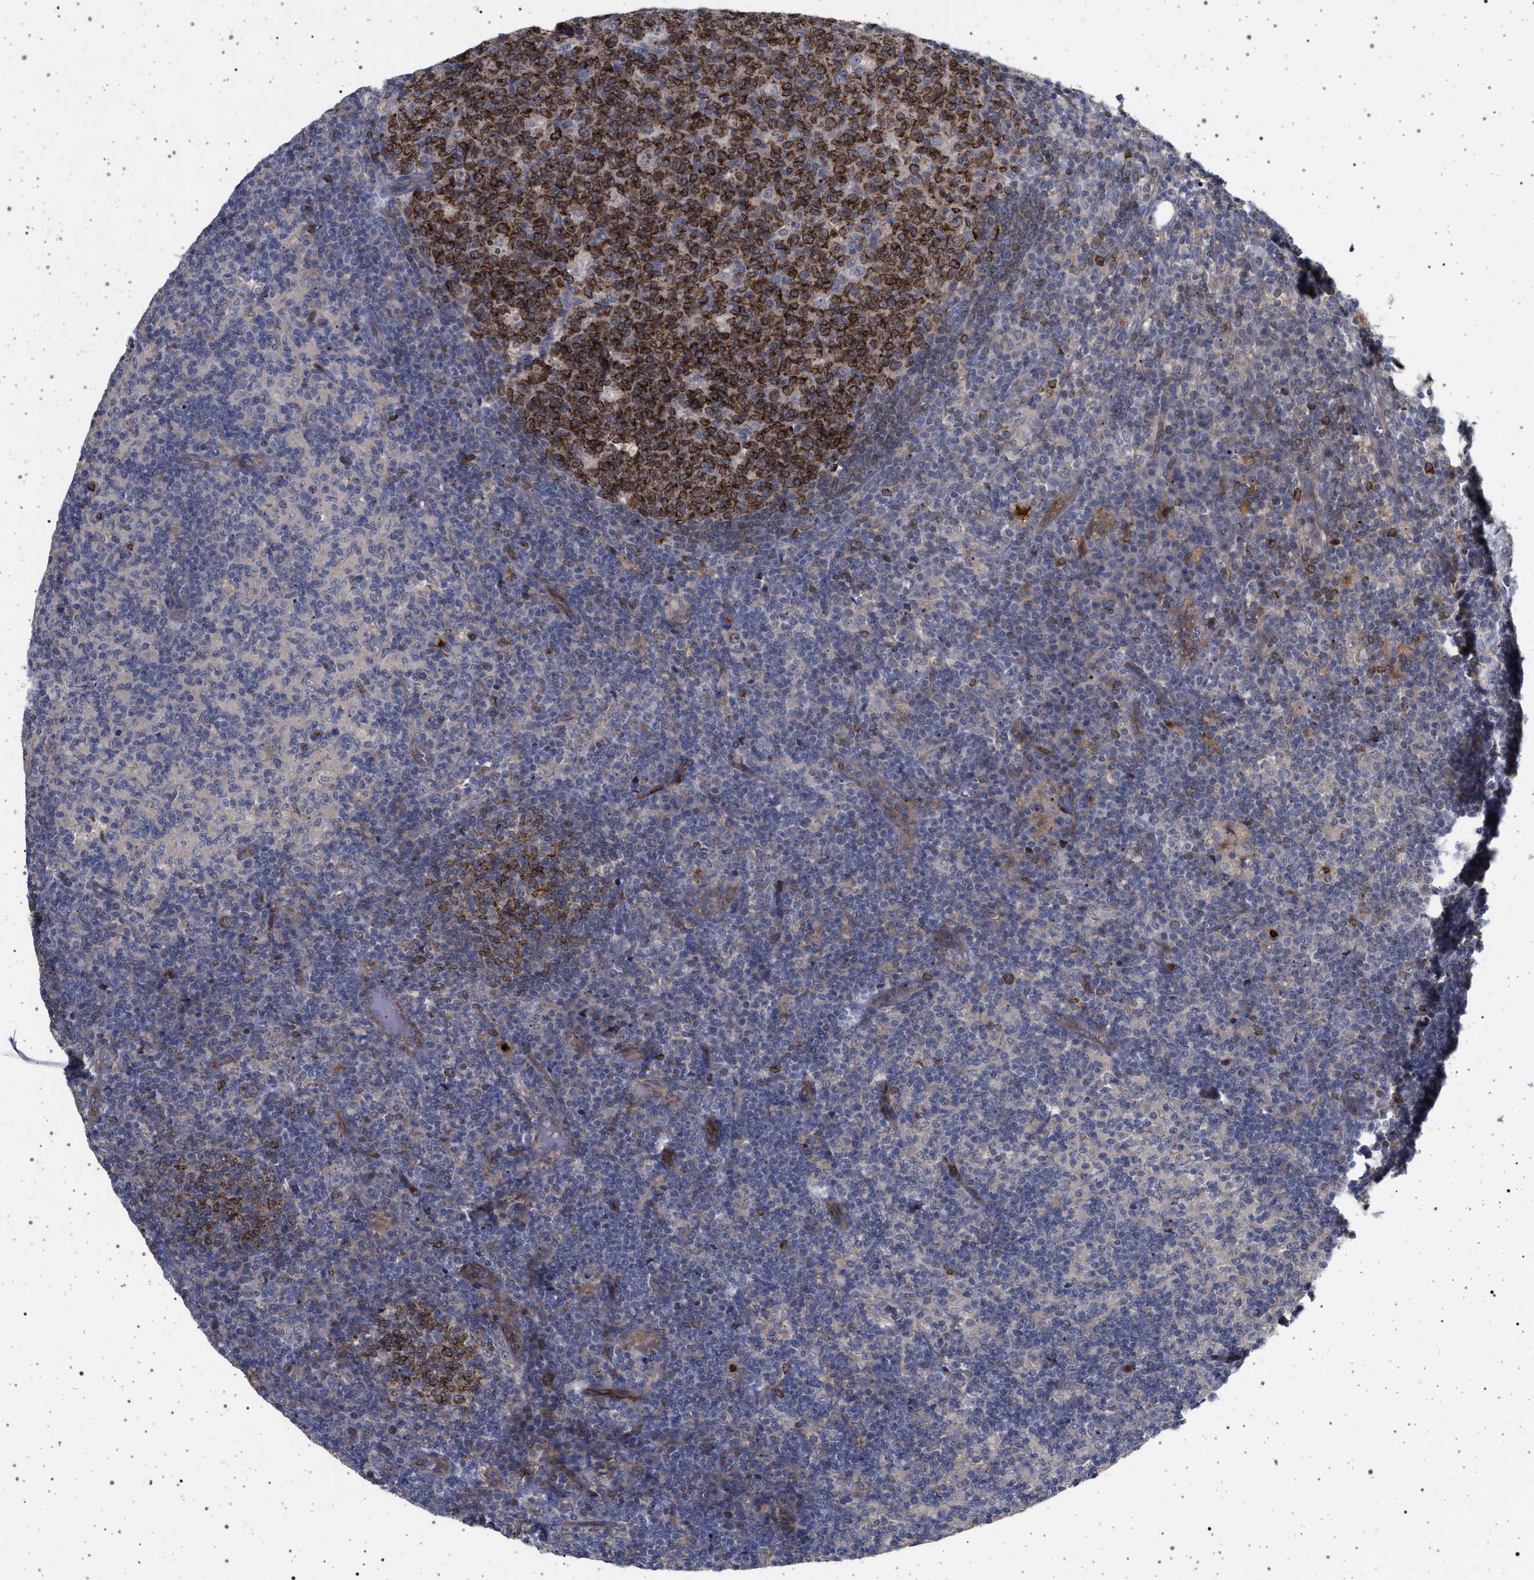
{"staining": {"intensity": "strong", "quantity": "25%-75%", "location": "cytoplasmic/membranous"}, "tissue": "lymph node", "cell_type": "Germinal center cells", "image_type": "normal", "snomed": [{"axis": "morphology", "description": "Normal tissue, NOS"}, {"axis": "morphology", "description": "Inflammation, NOS"}, {"axis": "topography", "description": "Lymph node"}], "caption": "This micrograph displays immunohistochemistry staining of unremarkable human lymph node, with high strong cytoplasmic/membranous positivity in approximately 25%-75% of germinal center cells.", "gene": "RBM48", "patient": {"sex": "male", "age": 55}}